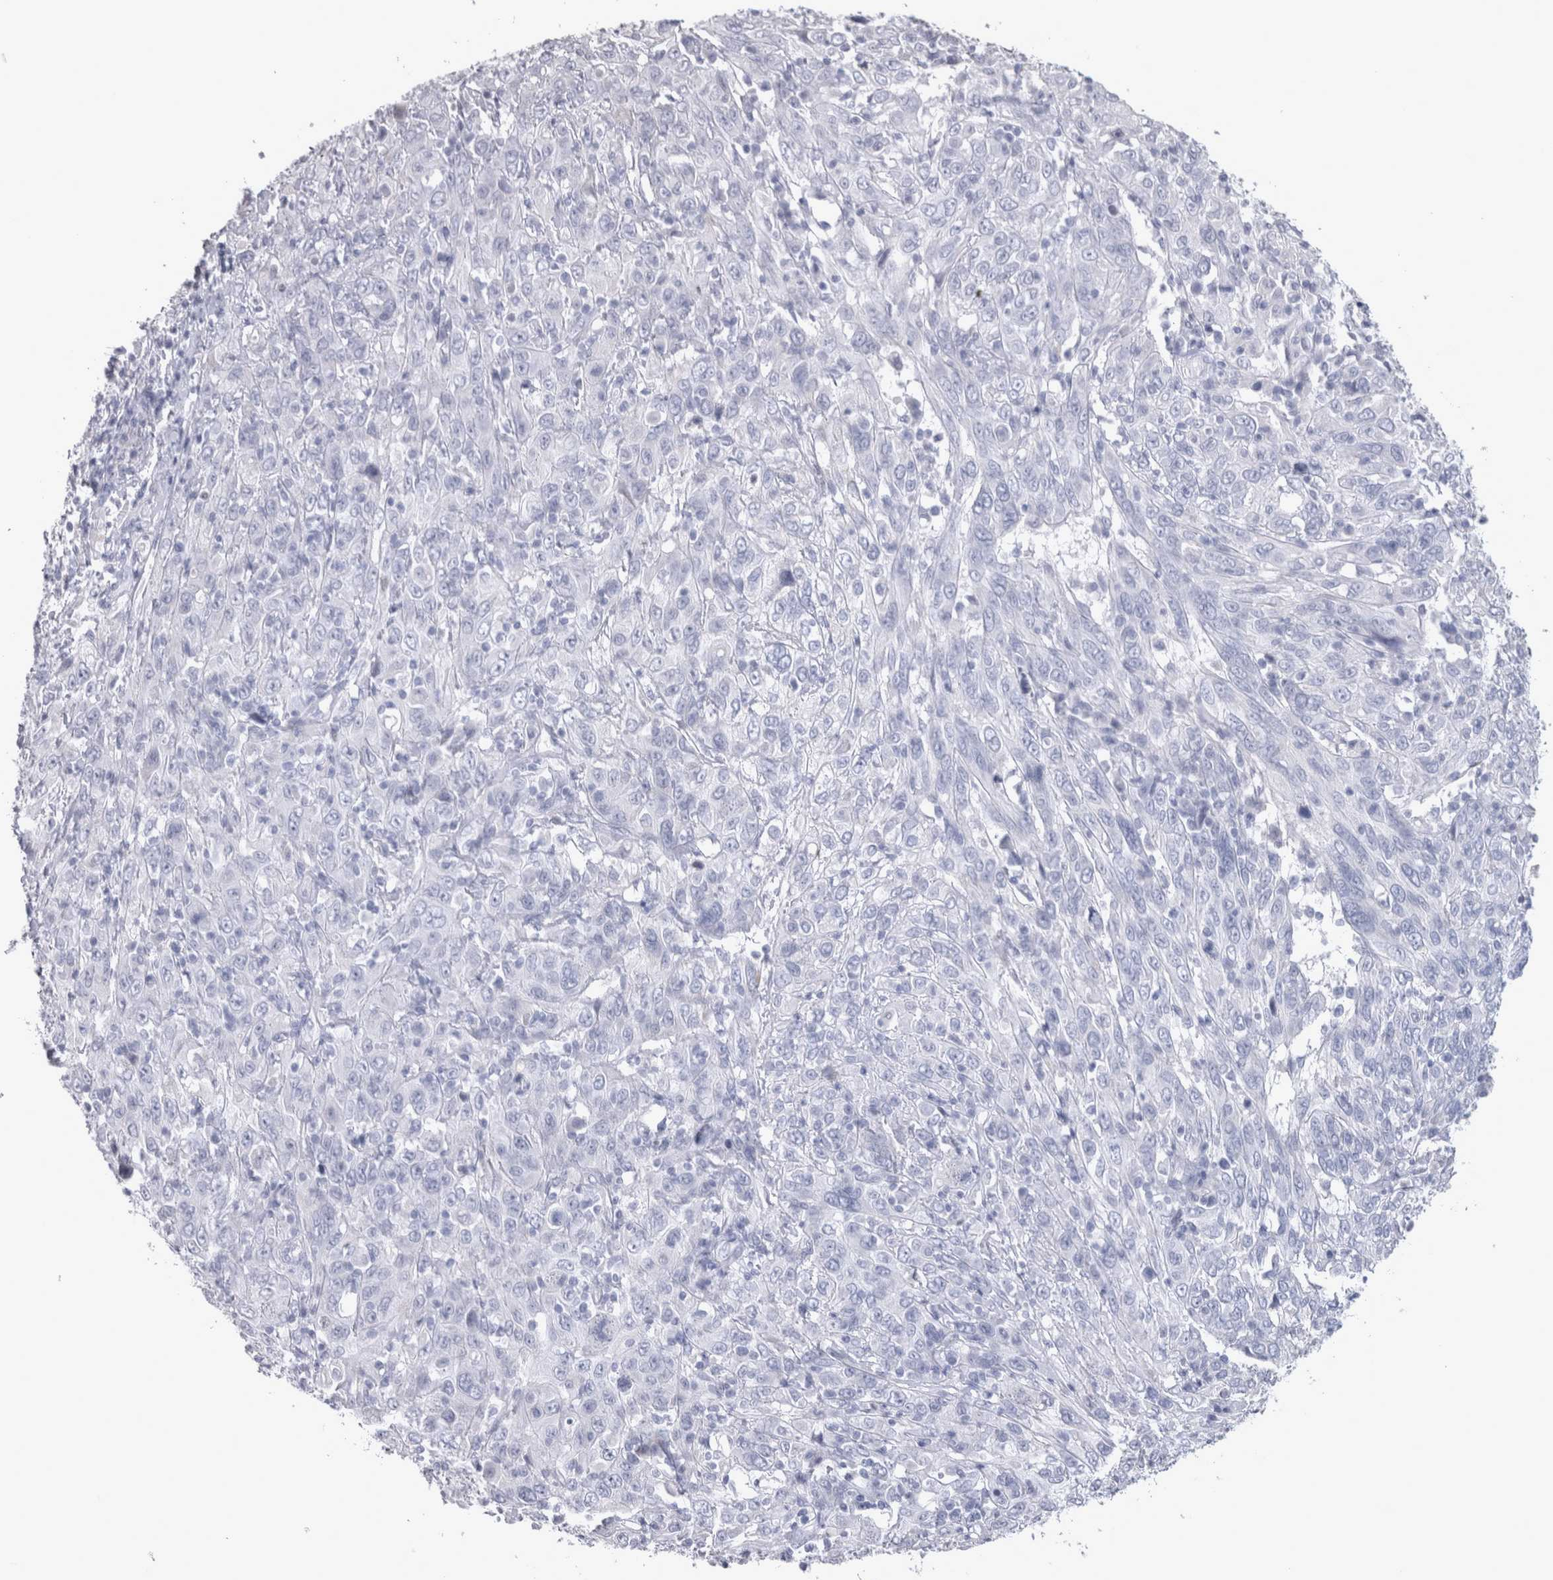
{"staining": {"intensity": "negative", "quantity": "none", "location": "none"}, "tissue": "cervical cancer", "cell_type": "Tumor cells", "image_type": "cancer", "snomed": [{"axis": "morphology", "description": "Squamous cell carcinoma, NOS"}, {"axis": "topography", "description": "Cervix"}], "caption": "IHC of human cervical cancer (squamous cell carcinoma) exhibits no positivity in tumor cells. Nuclei are stained in blue.", "gene": "MSMB", "patient": {"sex": "female", "age": 46}}